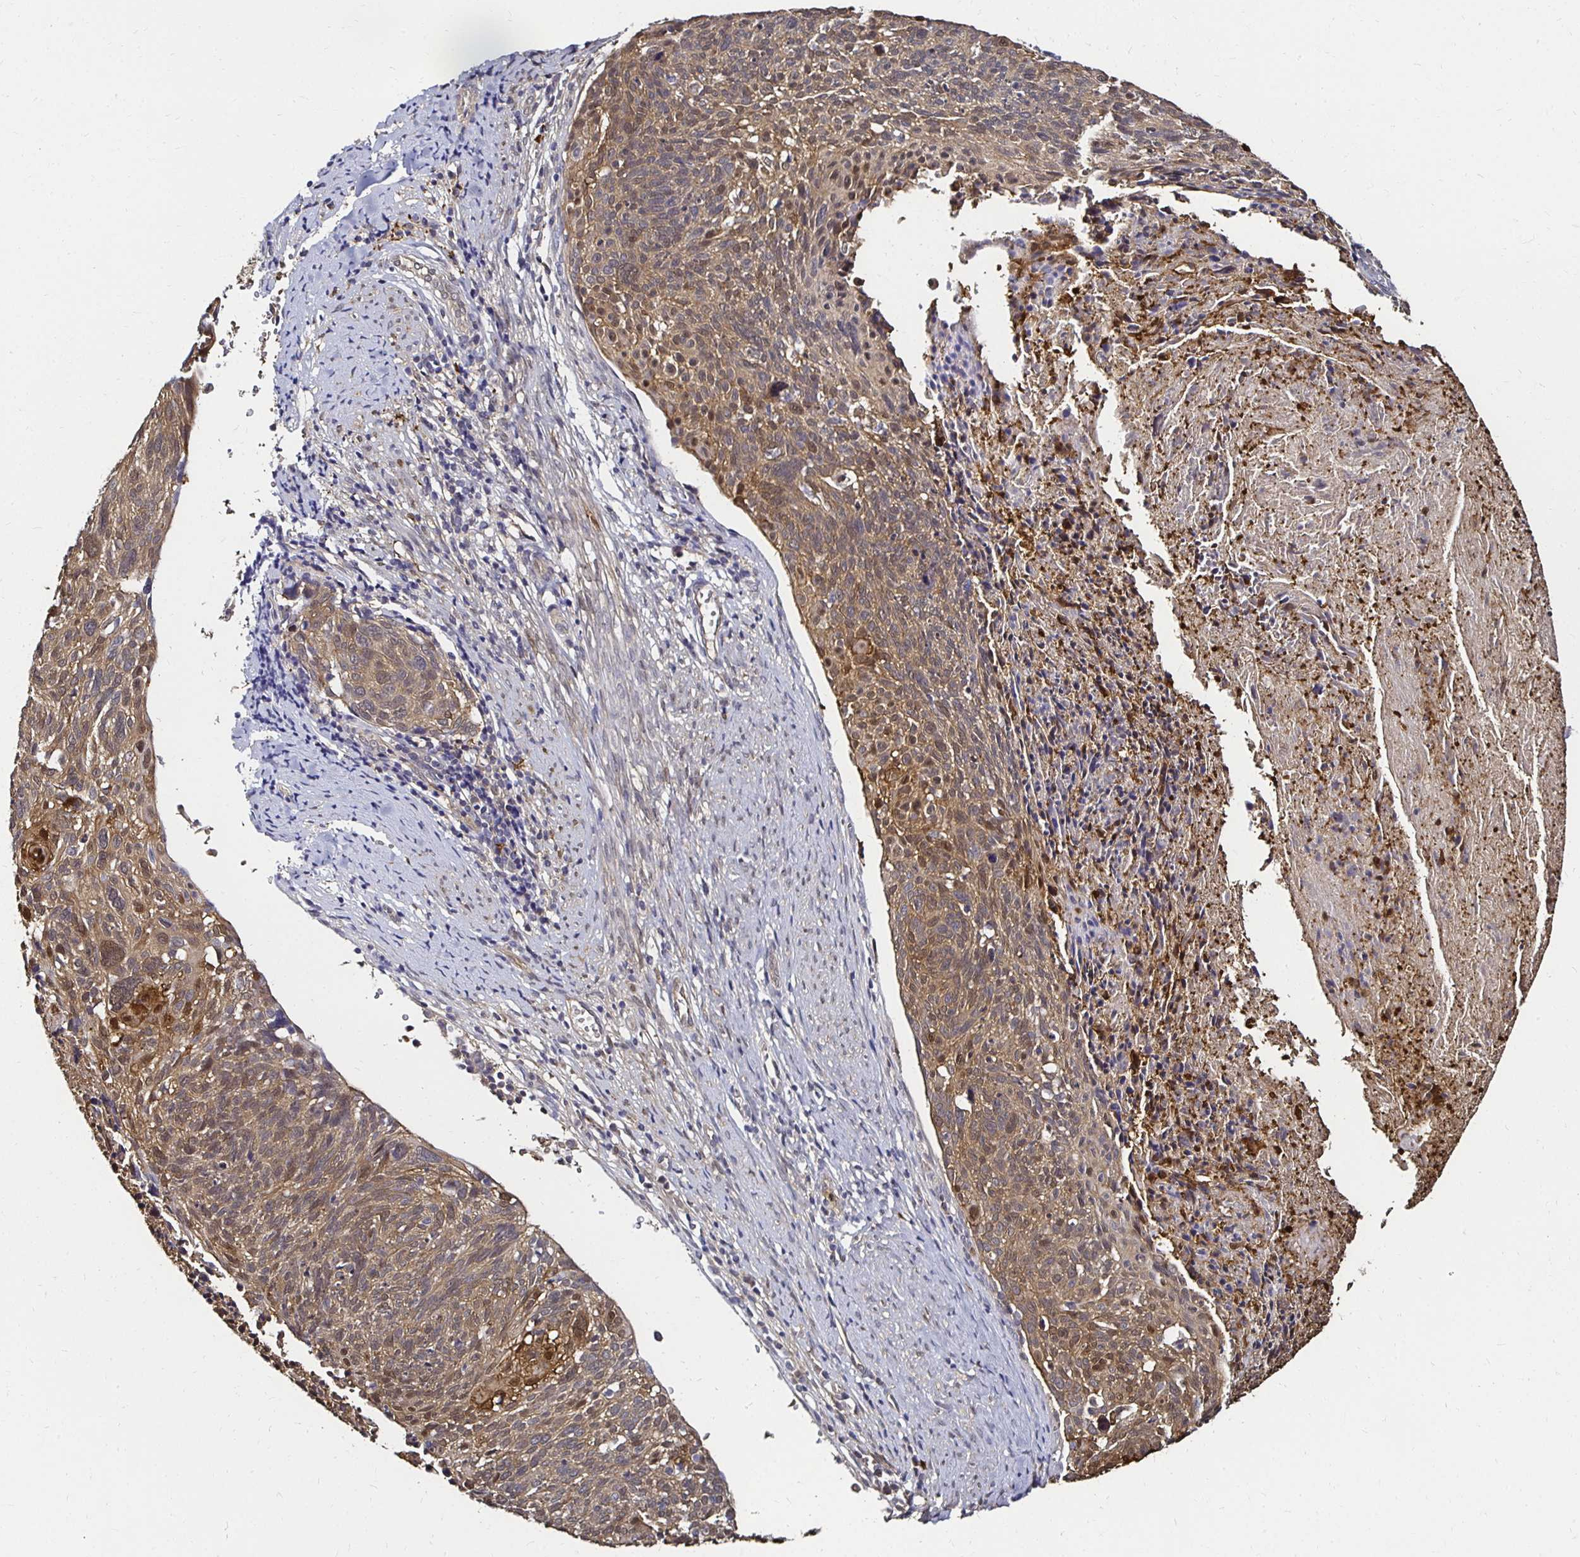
{"staining": {"intensity": "weak", "quantity": ">75%", "location": "cytoplasmic/membranous"}, "tissue": "cervical cancer", "cell_type": "Tumor cells", "image_type": "cancer", "snomed": [{"axis": "morphology", "description": "Squamous cell carcinoma, NOS"}, {"axis": "topography", "description": "Cervix"}], "caption": "Squamous cell carcinoma (cervical) was stained to show a protein in brown. There is low levels of weak cytoplasmic/membranous positivity in approximately >75% of tumor cells. The staining was performed using DAB to visualize the protein expression in brown, while the nuclei were stained in blue with hematoxylin (Magnification: 20x).", "gene": "TXN", "patient": {"sex": "female", "age": 49}}